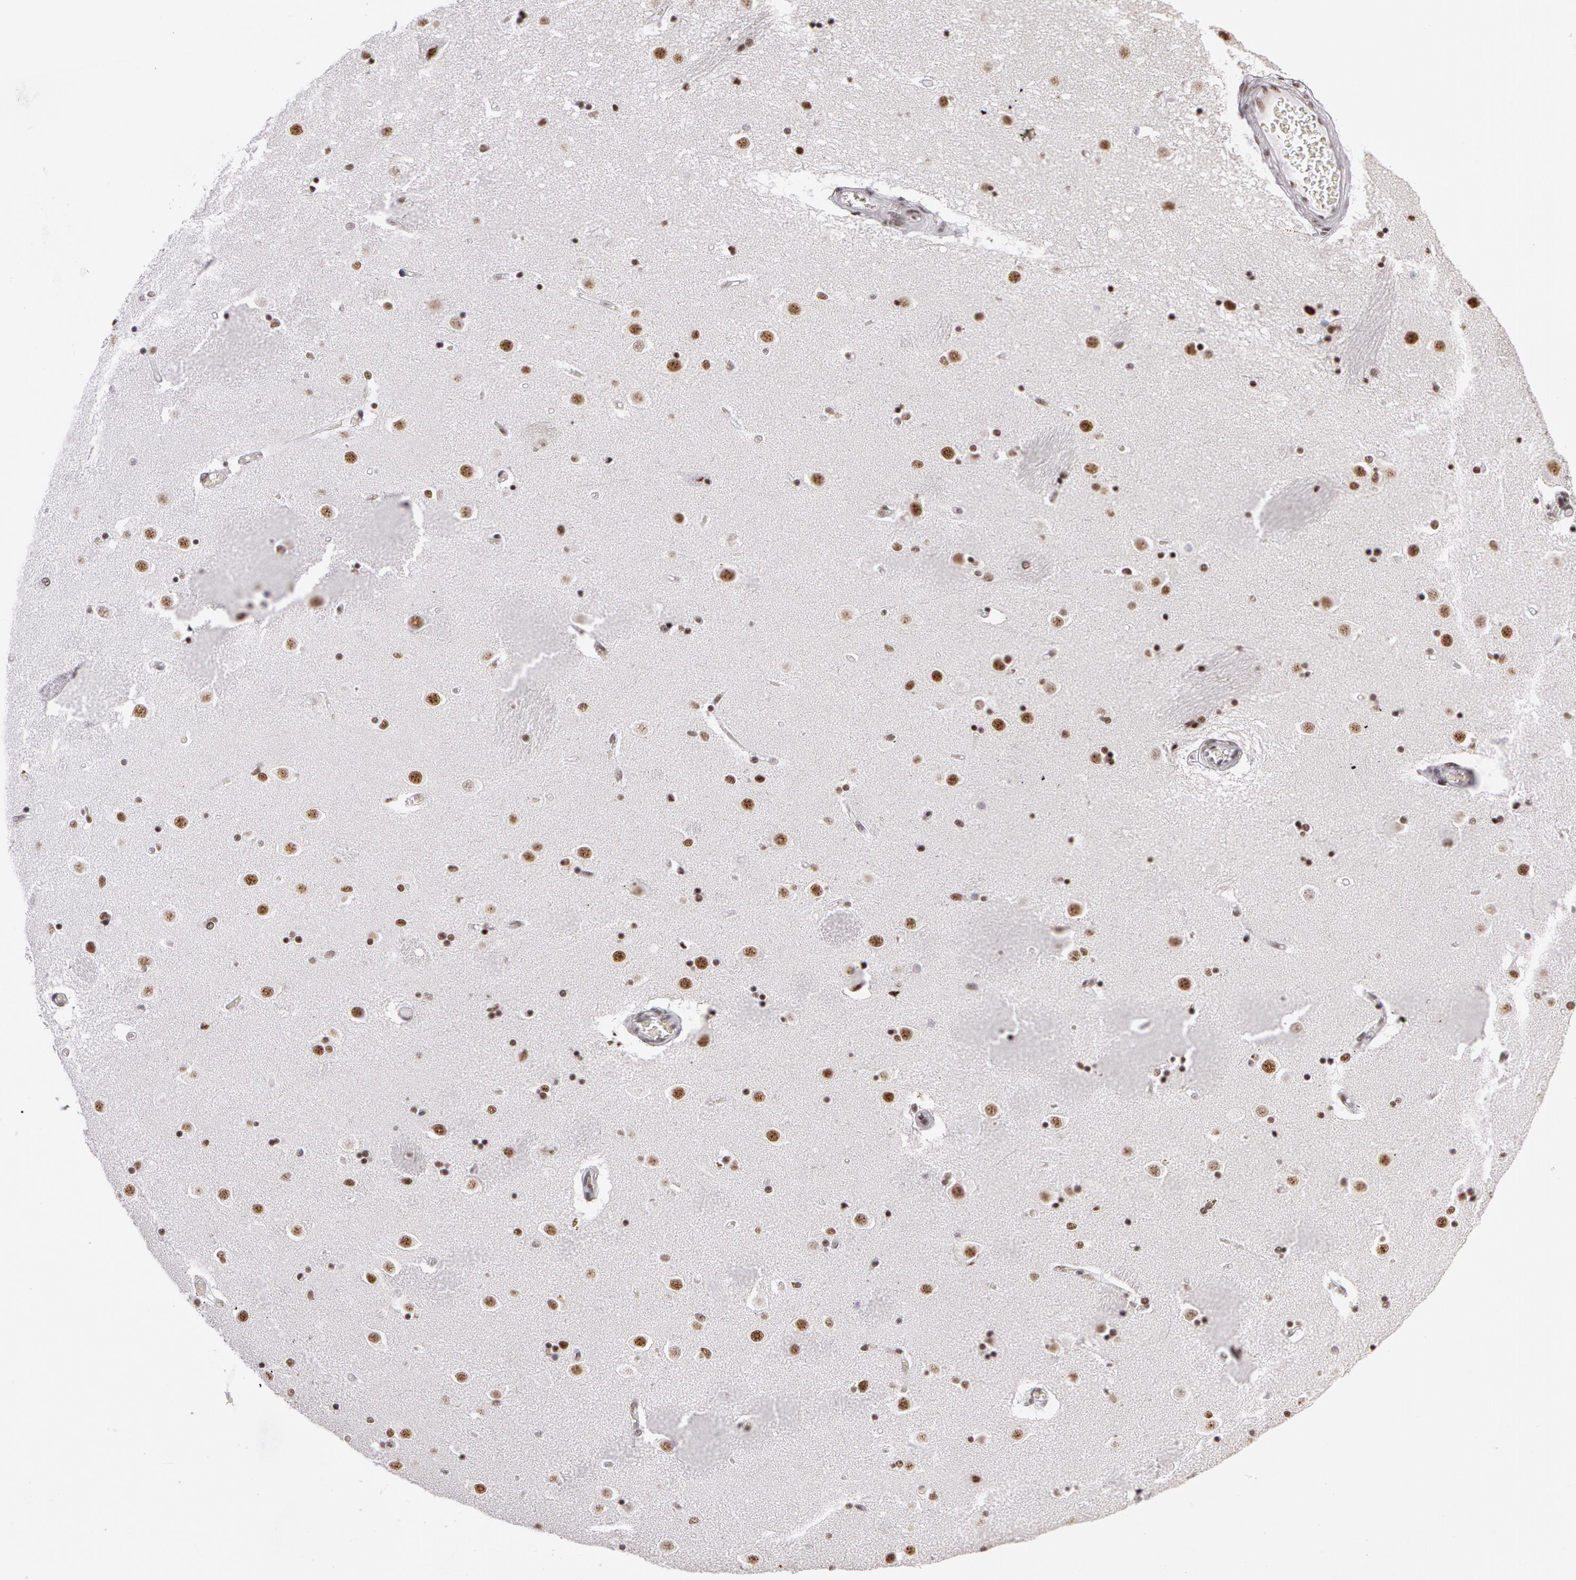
{"staining": {"intensity": "moderate", "quantity": "25%-75%", "location": "nuclear"}, "tissue": "caudate", "cell_type": "Glial cells", "image_type": "normal", "snomed": [{"axis": "morphology", "description": "Normal tissue, NOS"}, {"axis": "topography", "description": "Lateral ventricle wall"}], "caption": "Approximately 25%-75% of glial cells in normal human caudate demonstrate moderate nuclear protein staining as visualized by brown immunohistochemical staining.", "gene": "PNN", "patient": {"sex": "female", "age": 54}}